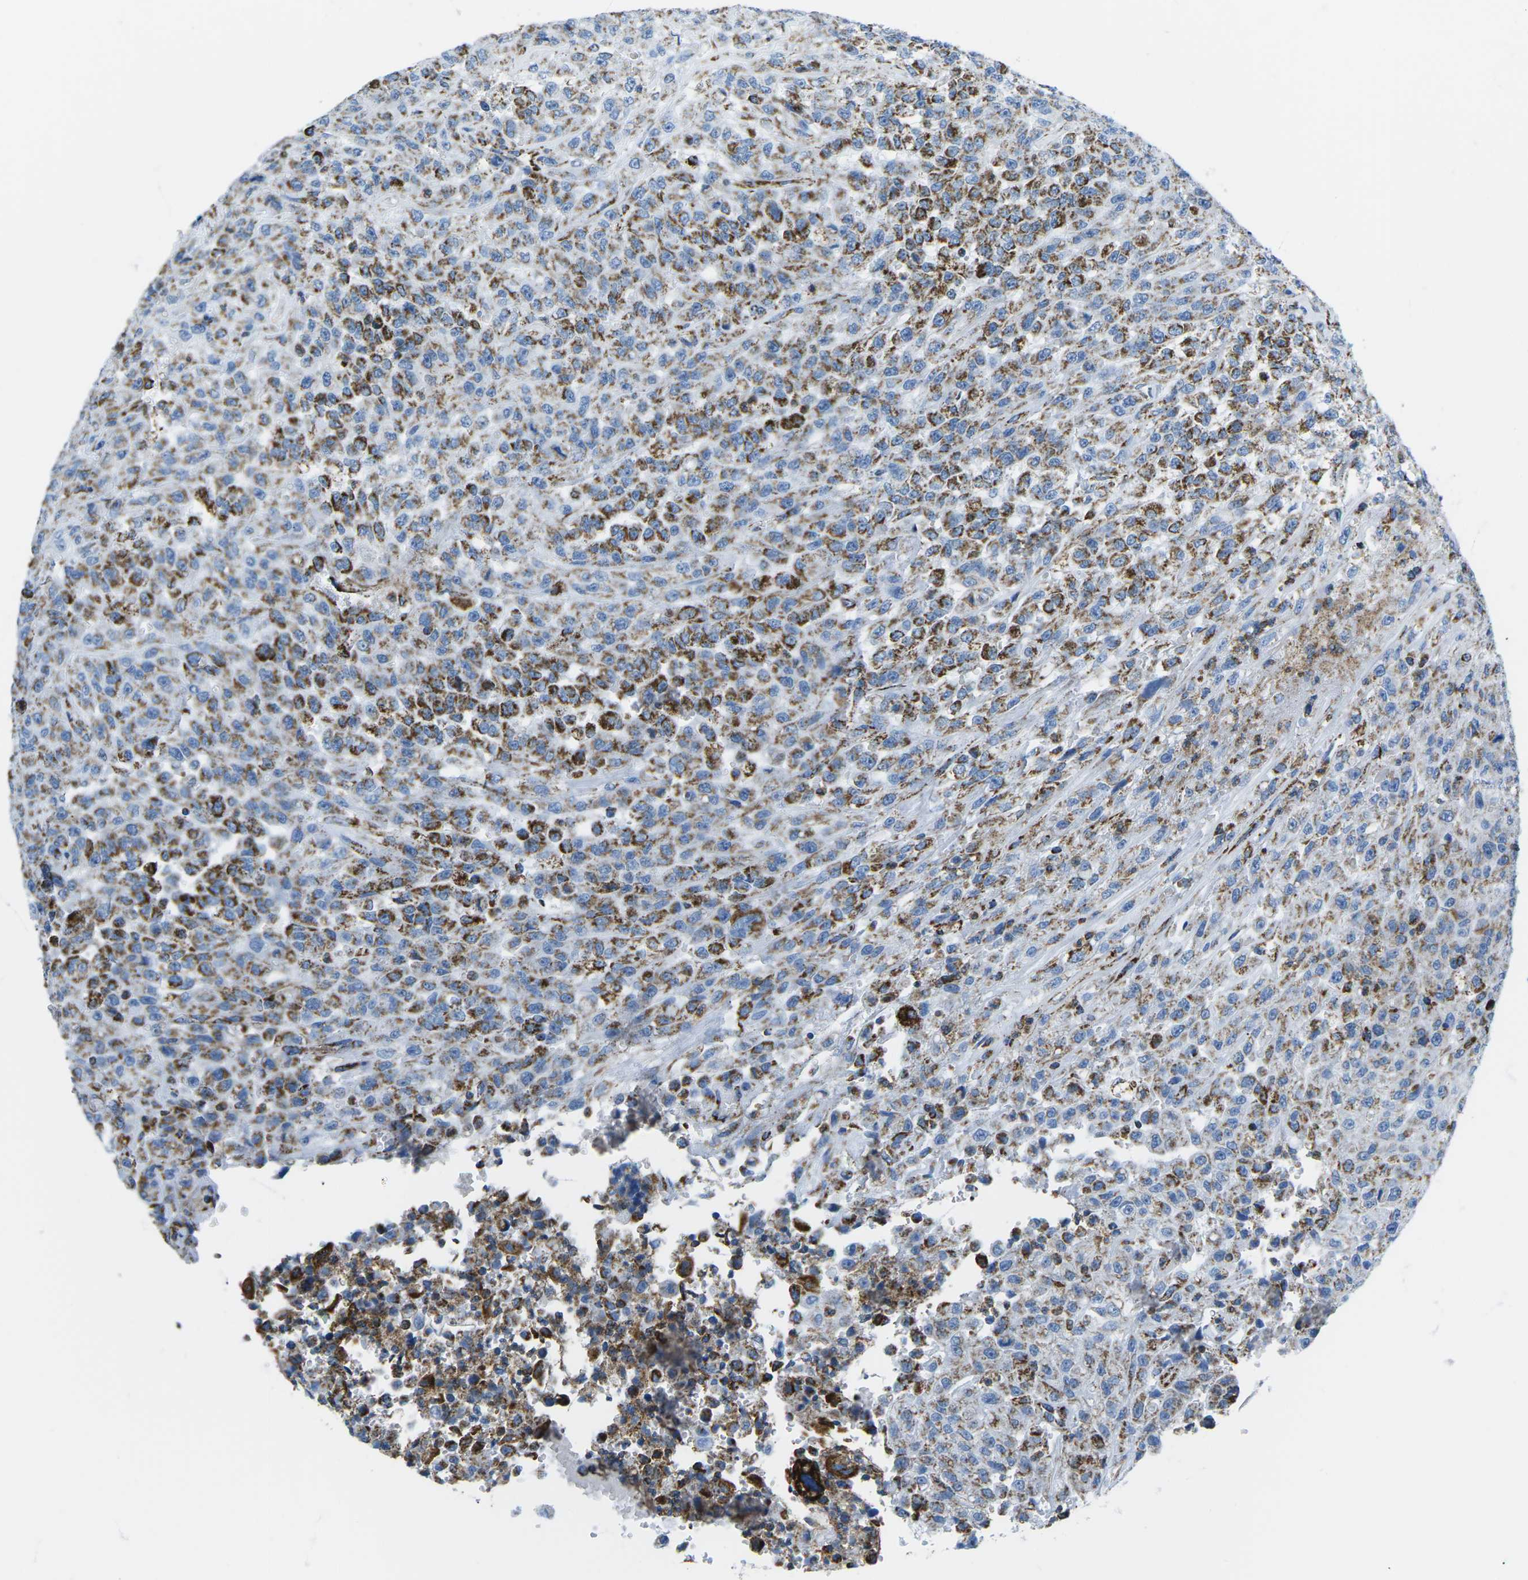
{"staining": {"intensity": "strong", "quantity": "25%-75%", "location": "cytoplasmic/membranous"}, "tissue": "urothelial cancer", "cell_type": "Tumor cells", "image_type": "cancer", "snomed": [{"axis": "morphology", "description": "Urothelial carcinoma, High grade"}, {"axis": "topography", "description": "Urinary bladder"}], "caption": "Urothelial cancer tissue exhibits strong cytoplasmic/membranous expression in approximately 25%-75% of tumor cells, visualized by immunohistochemistry.", "gene": "COX6C", "patient": {"sex": "male", "age": 46}}